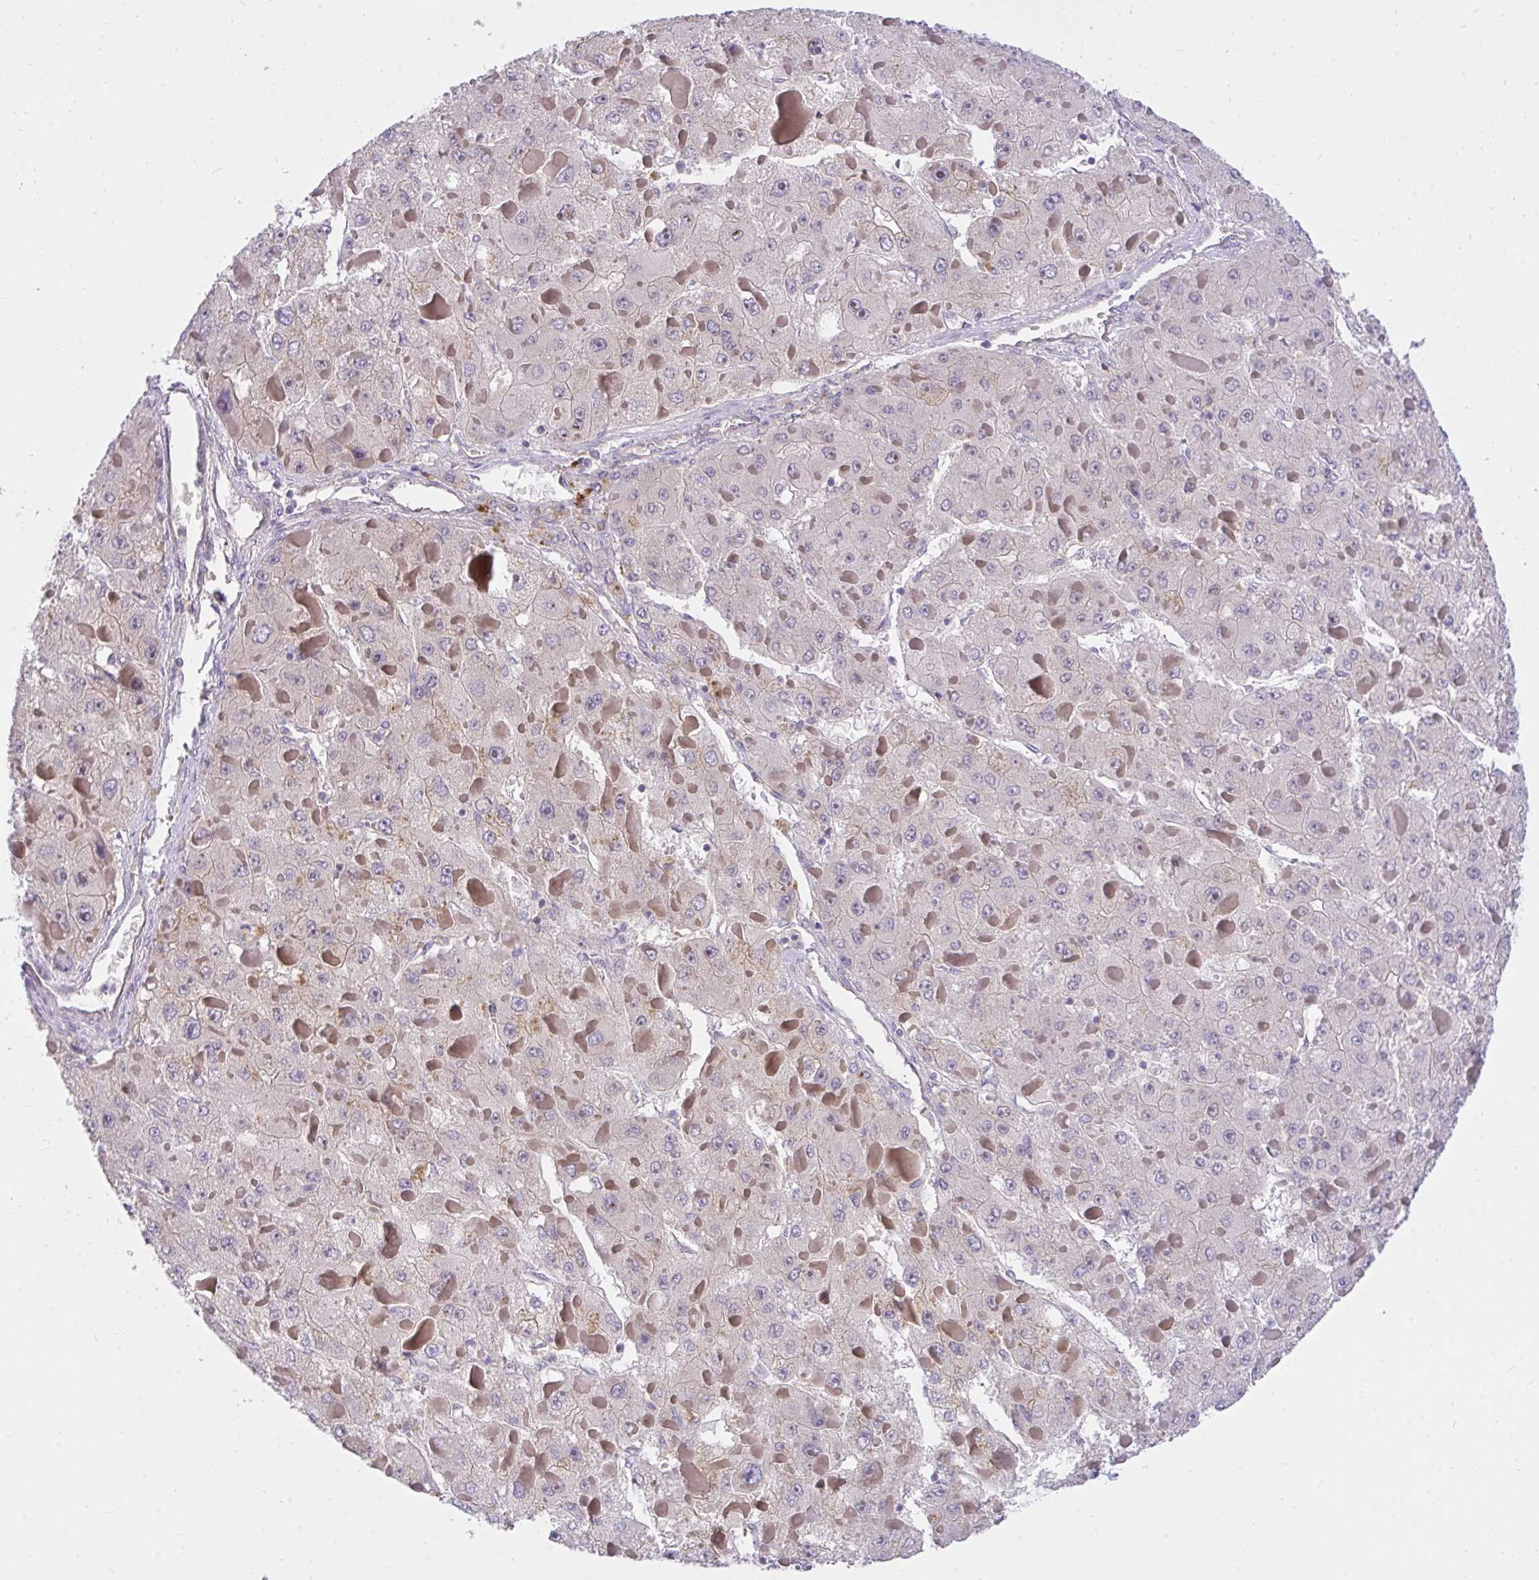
{"staining": {"intensity": "negative", "quantity": "none", "location": "none"}, "tissue": "liver cancer", "cell_type": "Tumor cells", "image_type": "cancer", "snomed": [{"axis": "morphology", "description": "Carcinoma, Hepatocellular, NOS"}, {"axis": "topography", "description": "Liver"}], "caption": "Immunohistochemical staining of human liver cancer exhibits no significant staining in tumor cells. The staining is performed using DAB (3,3'-diaminobenzidine) brown chromogen with nuclei counter-stained in using hematoxylin.", "gene": "TLN2", "patient": {"sex": "female", "age": 73}}